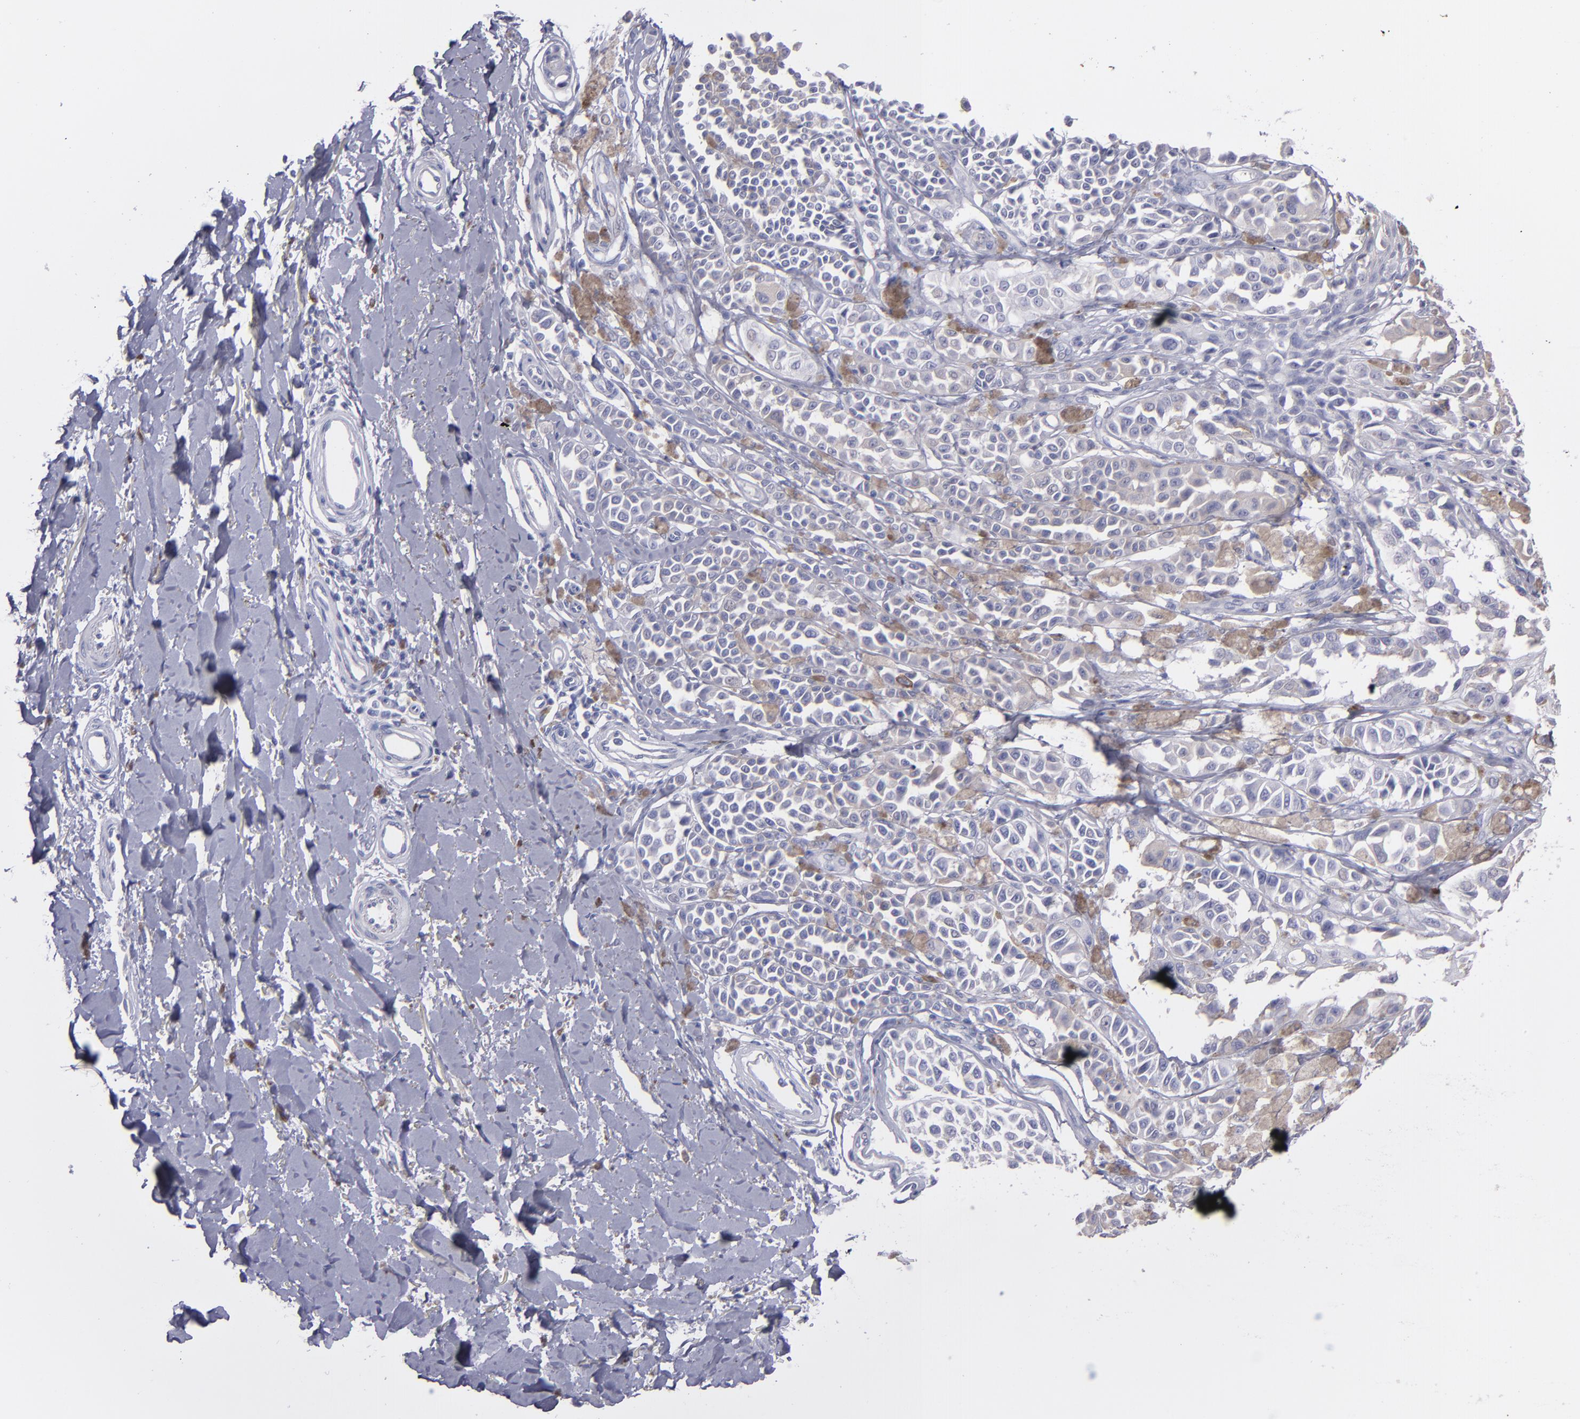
{"staining": {"intensity": "negative", "quantity": "none", "location": "none"}, "tissue": "melanoma", "cell_type": "Tumor cells", "image_type": "cancer", "snomed": [{"axis": "morphology", "description": "Malignant melanoma, NOS"}, {"axis": "topography", "description": "Skin"}], "caption": "Malignant melanoma was stained to show a protein in brown. There is no significant expression in tumor cells.", "gene": "SNAP25", "patient": {"sex": "female", "age": 38}}